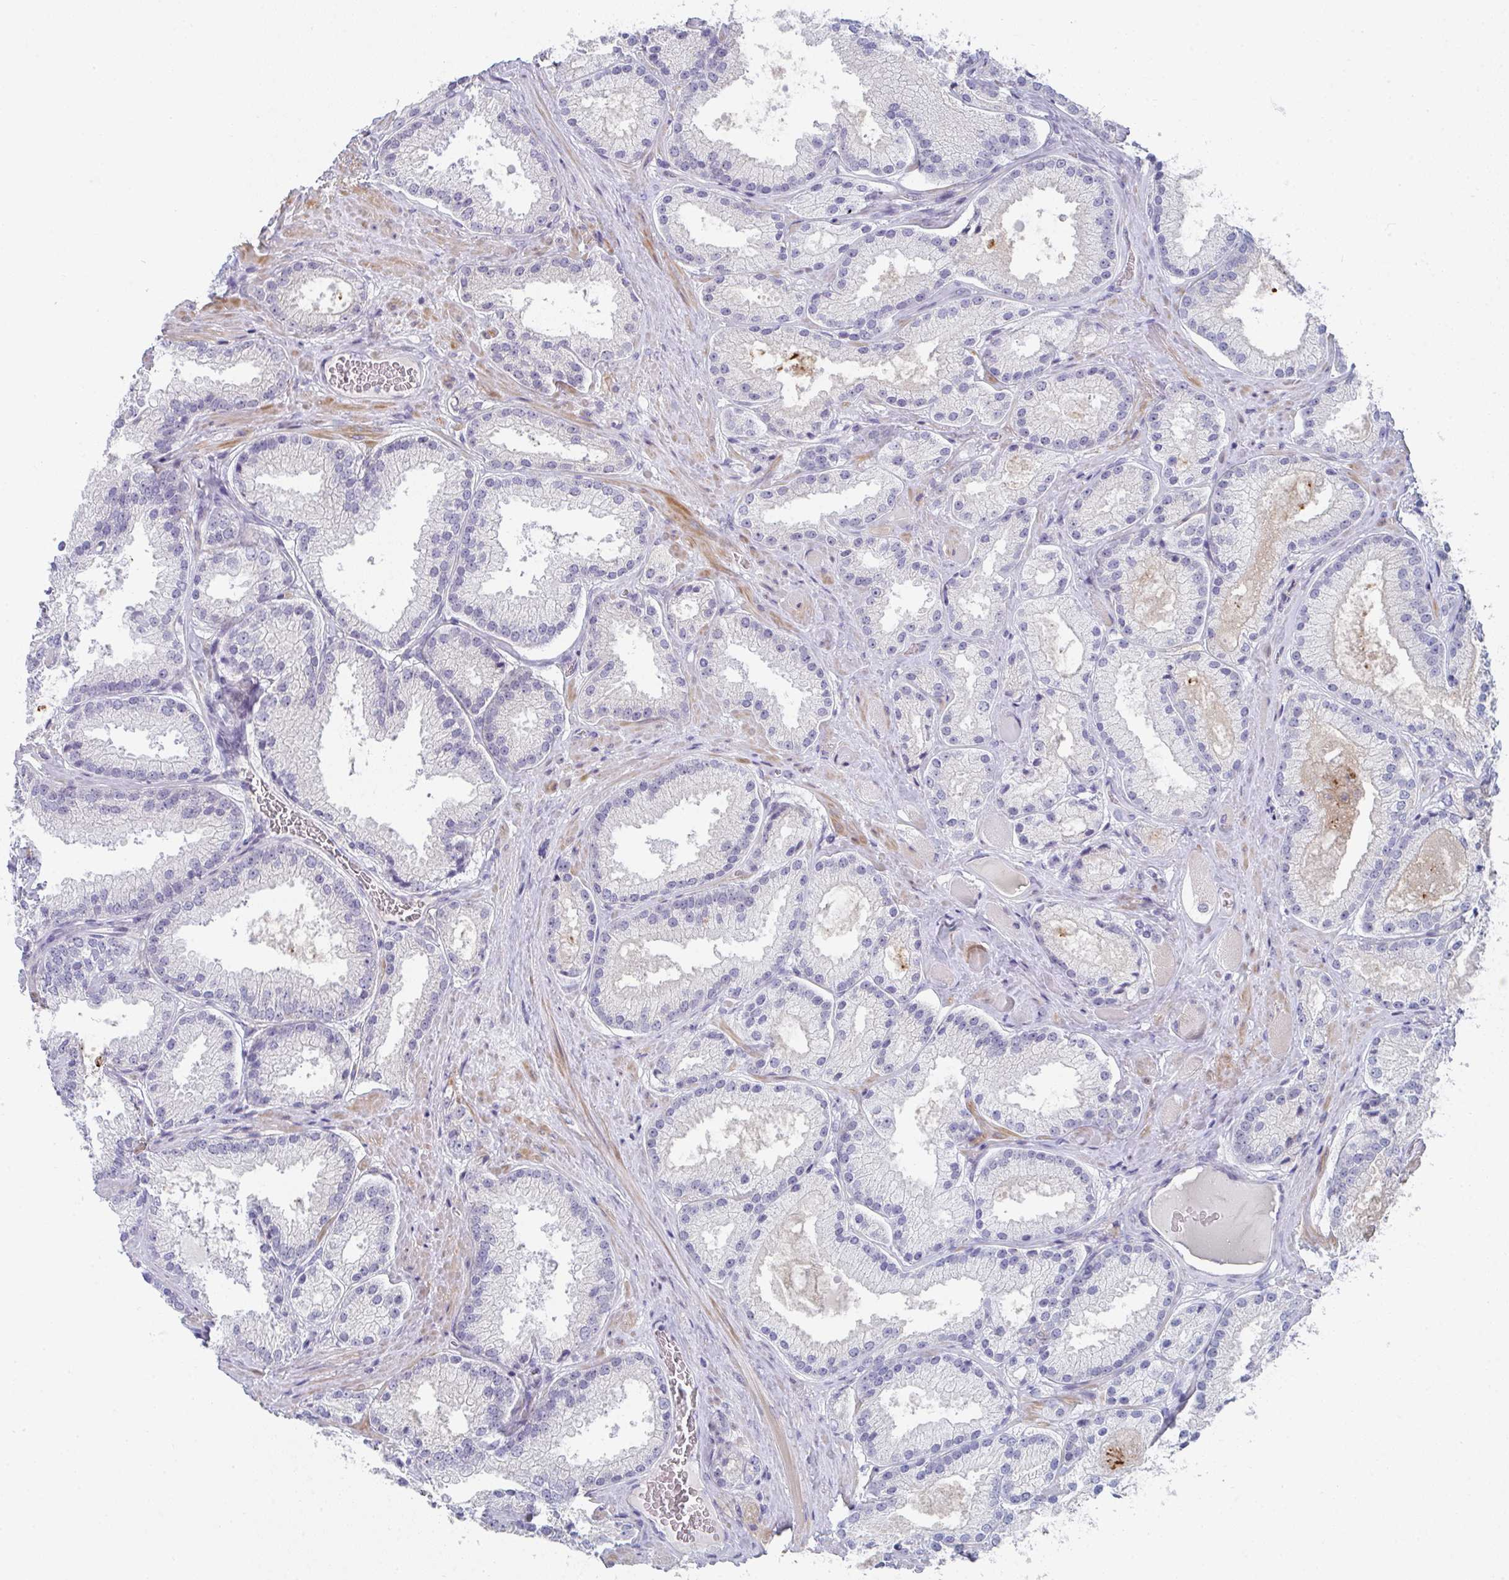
{"staining": {"intensity": "negative", "quantity": "none", "location": "none"}, "tissue": "prostate cancer", "cell_type": "Tumor cells", "image_type": "cancer", "snomed": [{"axis": "morphology", "description": "Adenocarcinoma, High grade"}, {"axis": "topography", "description": "Prostate"}], "caption": "A high-resolution micrograph shows immunohistochemistry (IHC) staining of prostate cancer (high-grade adenocarcinoma), which exhibits no significant expression in tumor cells.", "gene": "KLHL33", "patient": {"sex": "male", "age": 68}}